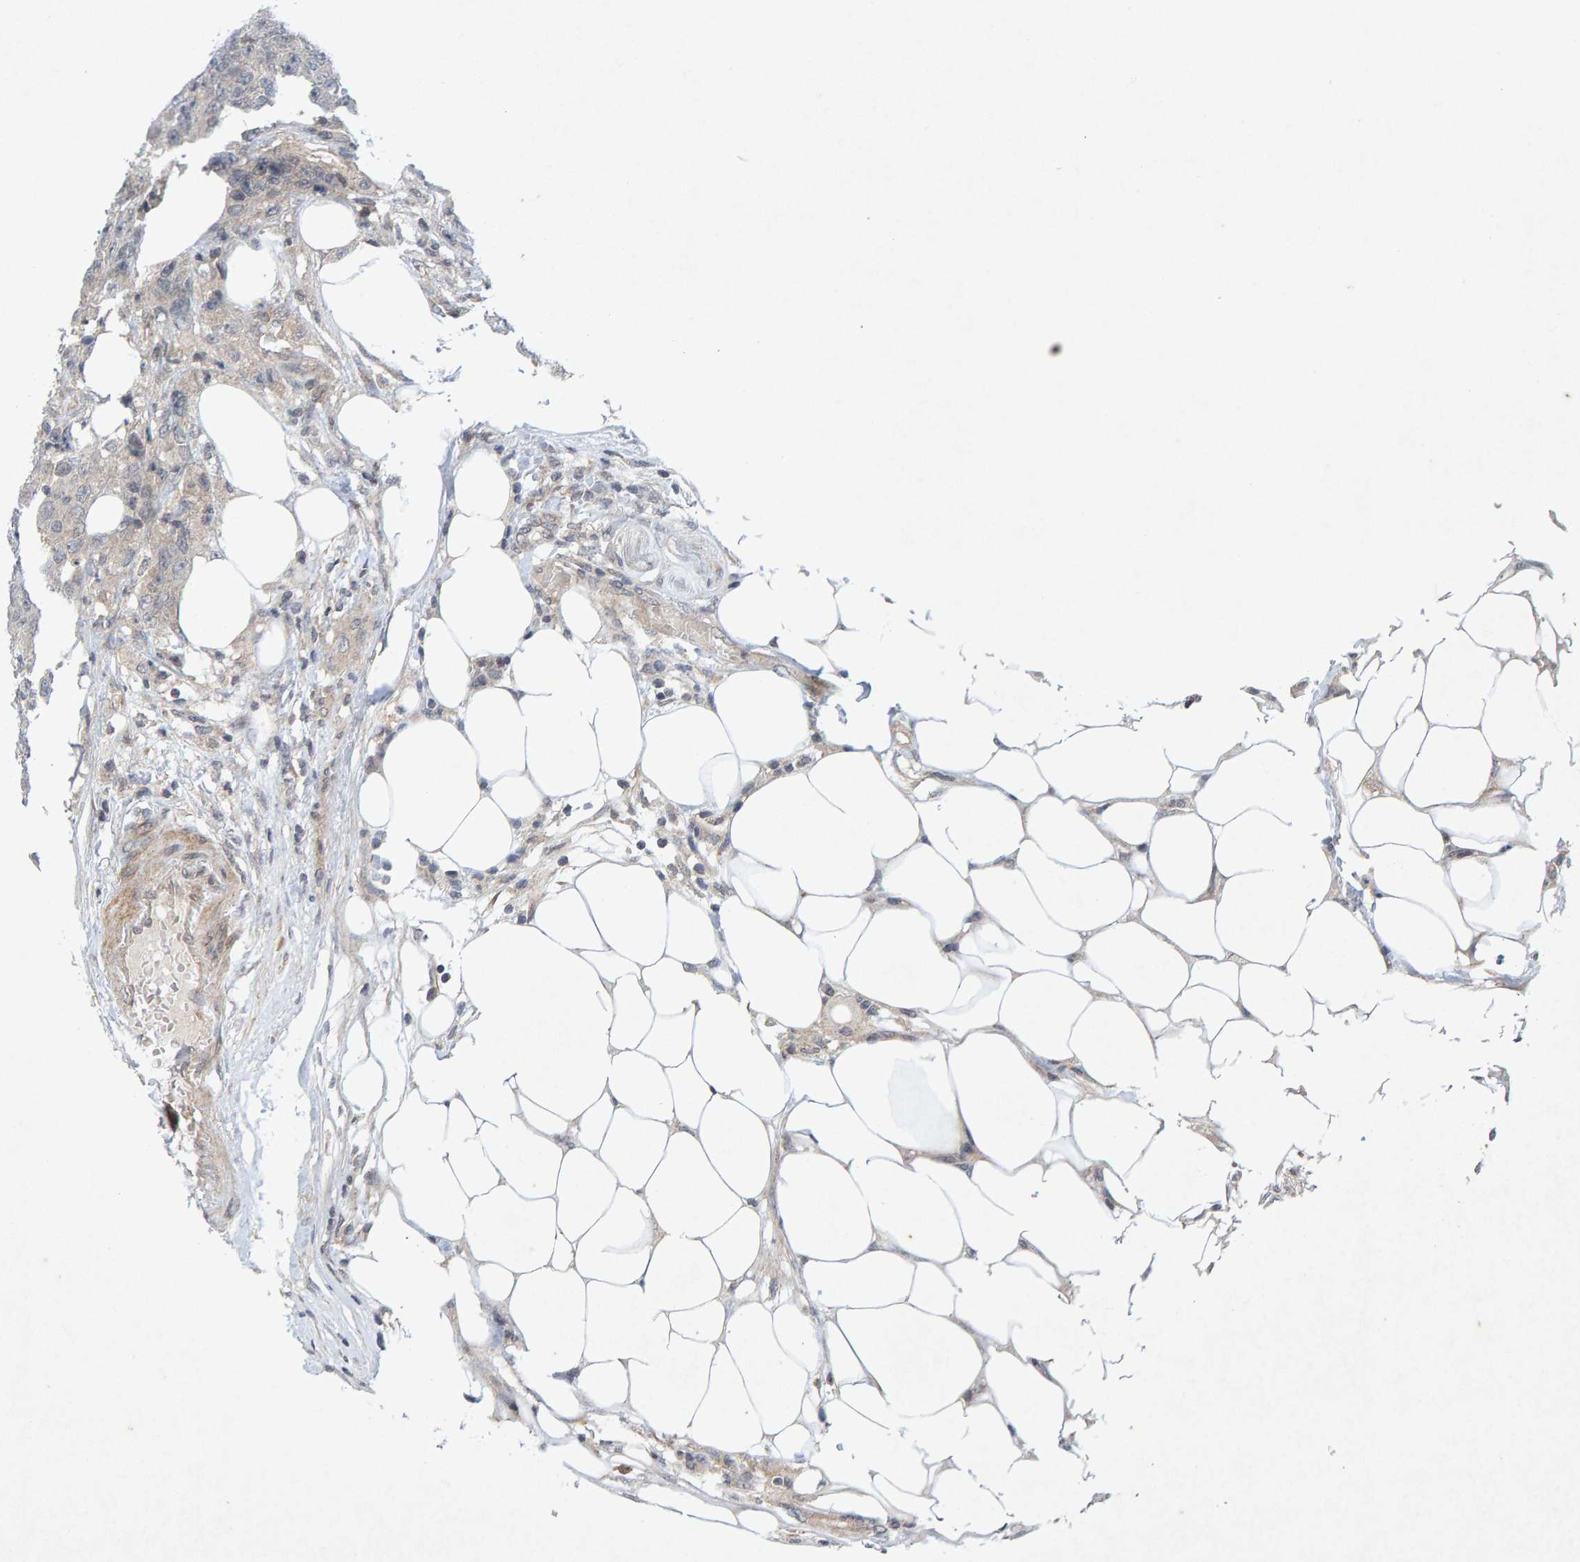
{"staining": {"intensity": "weak", "quantity": "<25%", "location": "cytoplasmic/membranous"}, "tissue": "colorectal cancer", "cell_type": "Tumor cells", "image_type": "cancer", "snomed": [{"axis": "morphology", "description": "Adenocarcinoma, NOS"}, {"axis": "topography", "description": "Colon"}], "caption": "The immunohistochemistry image has no significant positivity in tumor cells of colorectal cancer (adenocarcinoma) tissue. The staining is performed using DAB (3,3'-diaminobenzidine) brown chromogen with nuclei counter-stained in using hematoxylin.", "gene": "CDH2", "patient": {"sex": "female", "age": 86}}